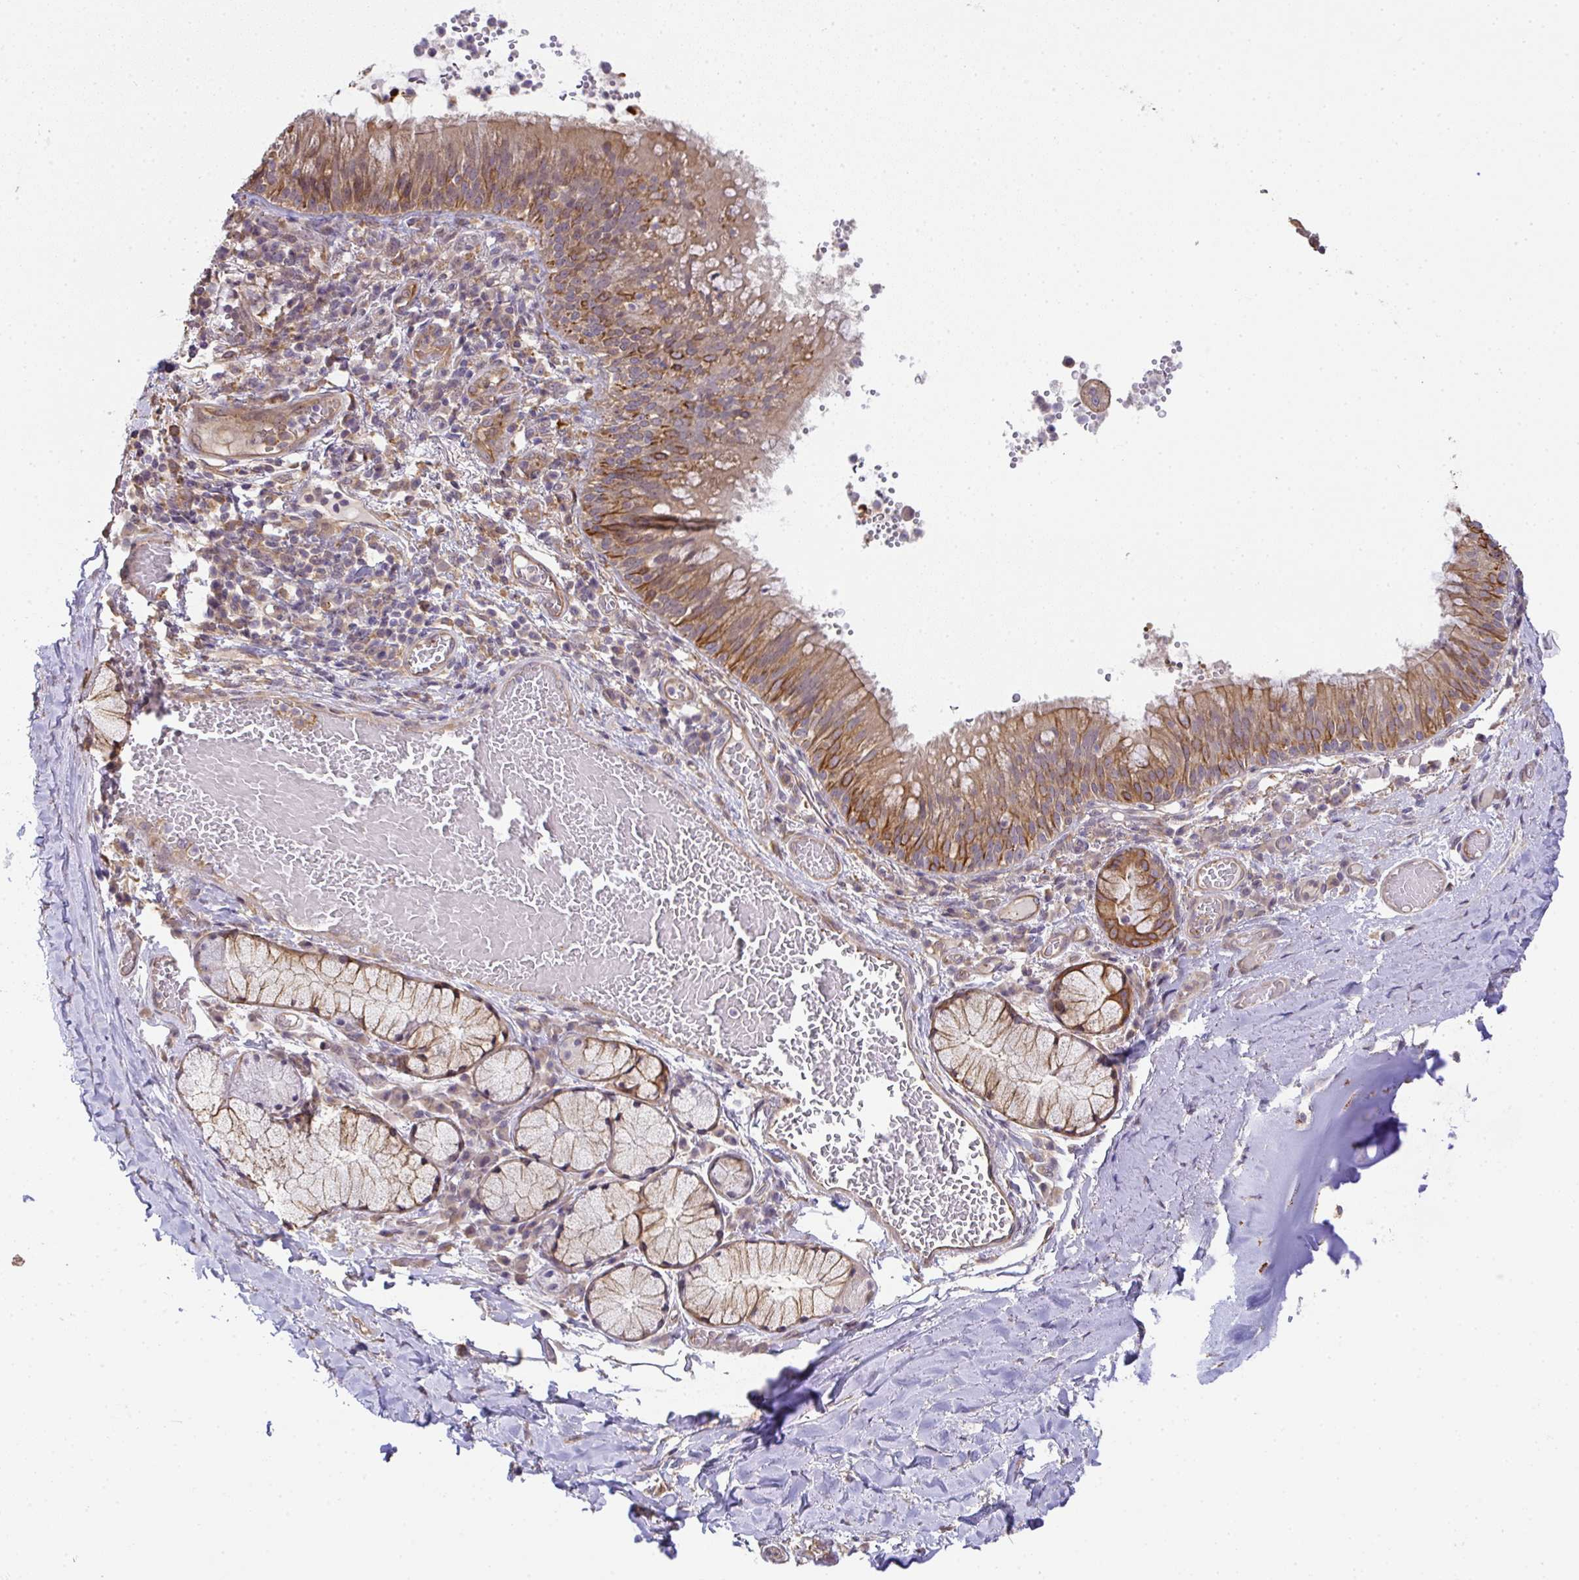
{"staining": {"intensity": "moderate", "quantity": "25%-75%", "location": "cytoplasmic/membranous"}, "tissue": "soft tissue", "cell_type": "Chondrocytes", "image_type": "normal", "snomed": [{"axis": "morphology", "description": "Normal tissue, NOS"}, {"axis": "topography", "description": "Cartilage tissue"}, {"axis": "topography", "description": "Bronchus"}], "caption": "Soft tissue stained with DAB immunohistochemistry exhibits medium levels of moderate cytoplasmic/membranous positivity in approximately 25%-75% of chondrocytes.", "gene": "EEF1AKMT1", "patient": {"sex": "male", "age": 56}}